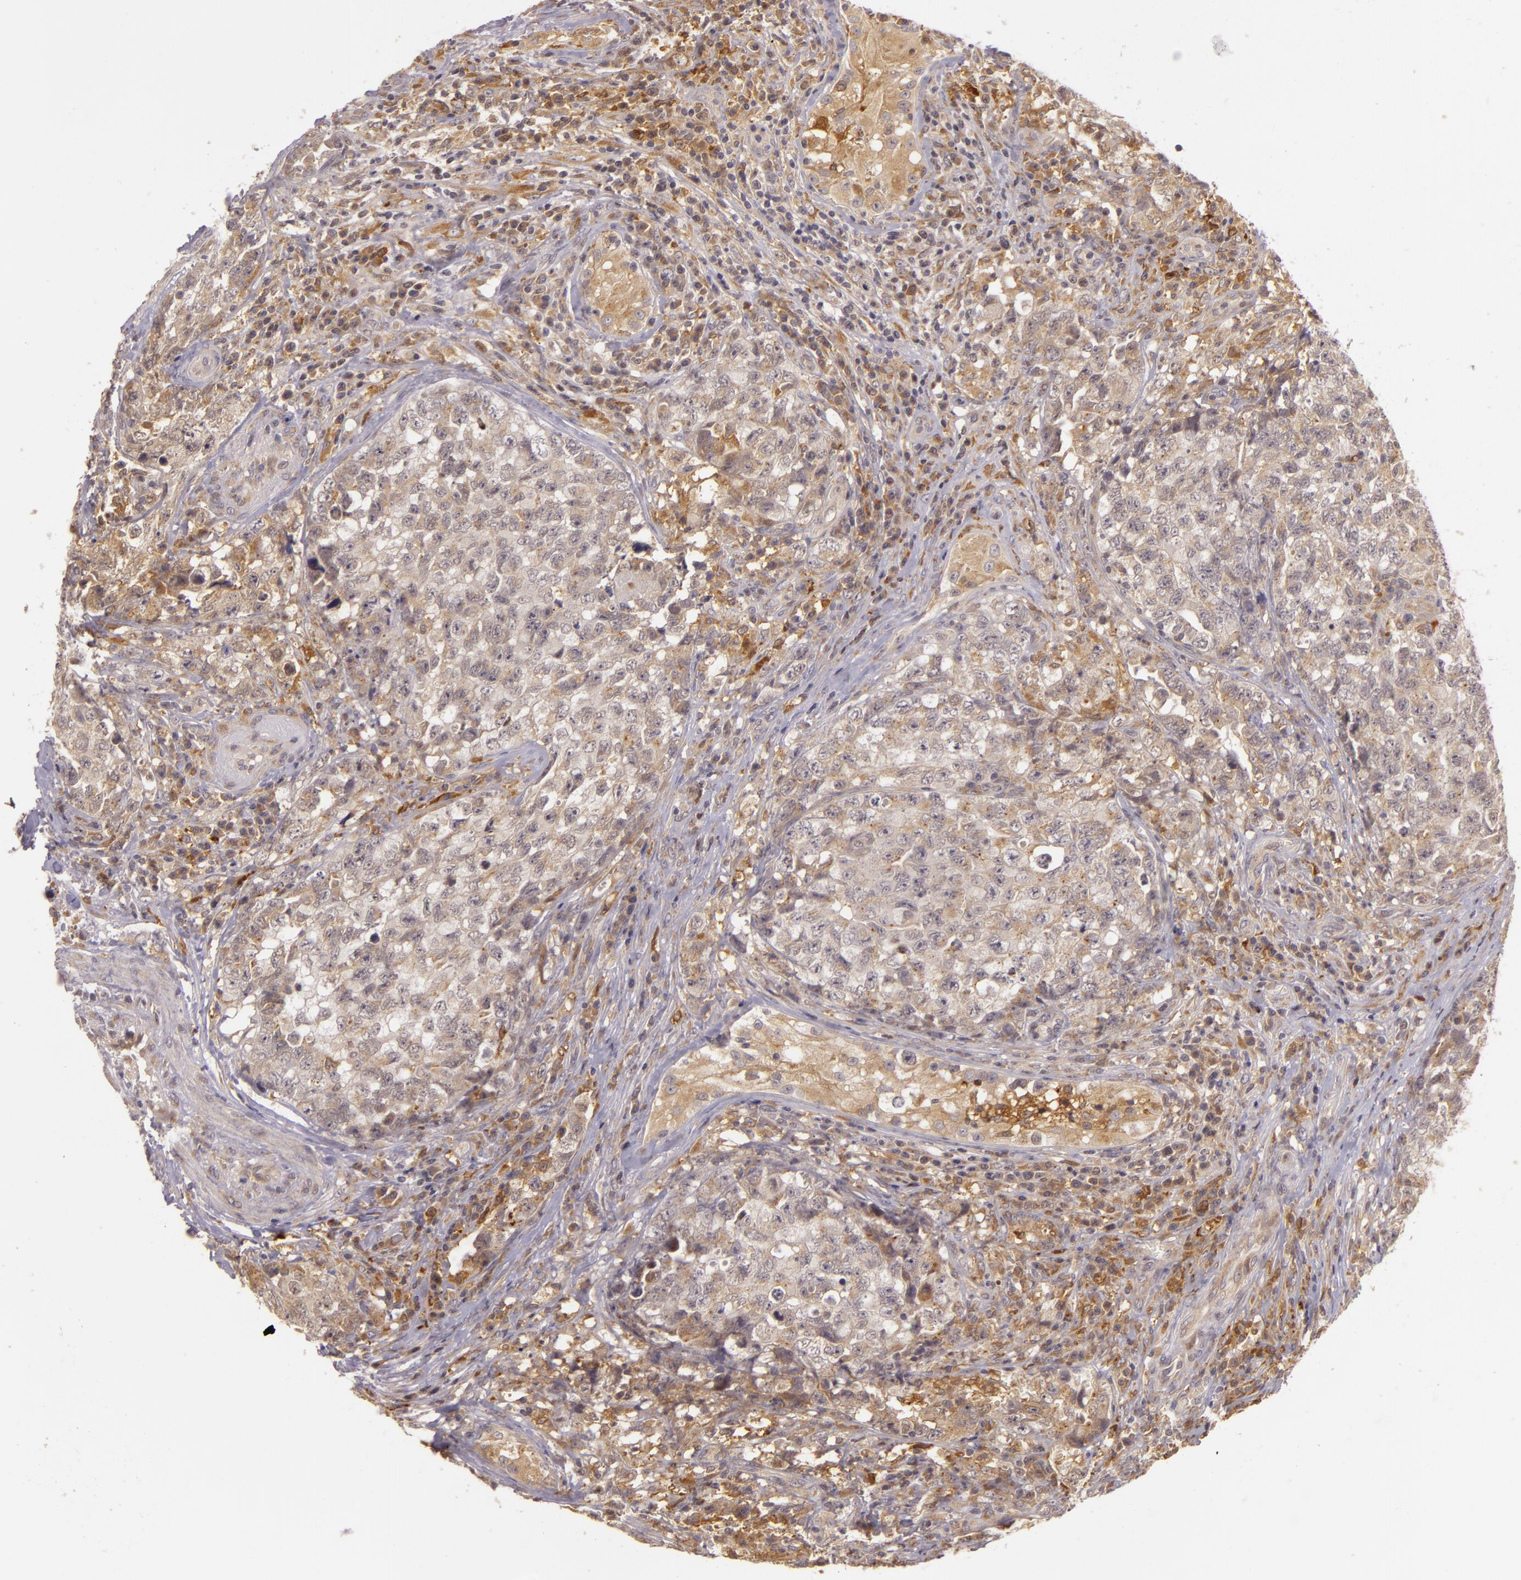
{"staining": {"intensity": "weak", "quantity": ">75%", "location": "cytoplasmic/membranous"}, "tissue": "testis cancer", "cell_type": "Tumor cells", "image_type": "cancer", "snomed": [{"axis": "morphology", "description": "Carcinoma, Embryonal, NOS"}, {"axis": "topography", "description": "Testis"}], "caption": "Weak cytoplasmic/membranous expression for a protein is present in about >75% of tumor cells of testis cancer using IHC.", "gene": "PPP1R3F", "patient": {"sex": "male", "age": 31}}